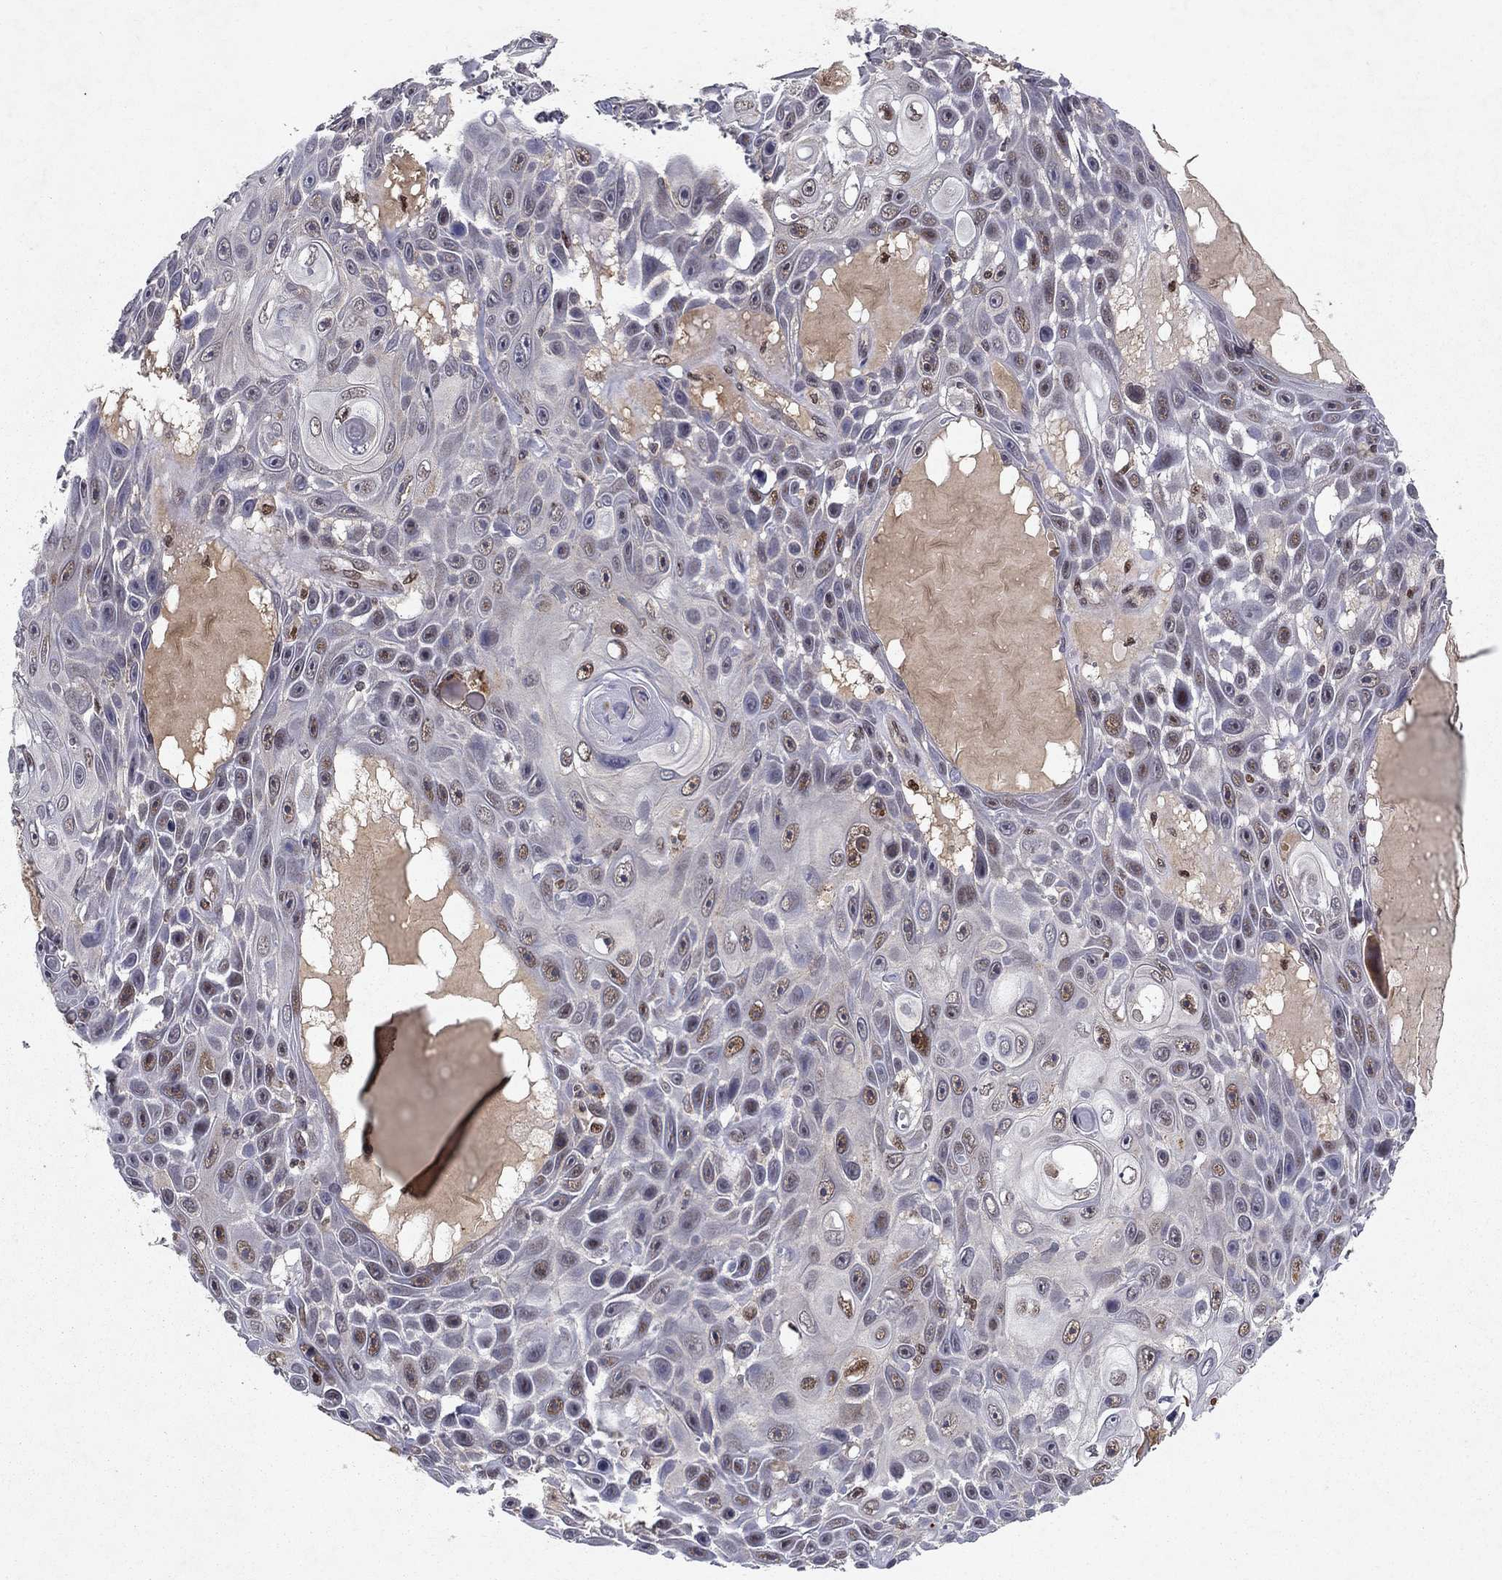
{"staining": {"intensity": "moderate", "quantity": "<25%", "location": "nuclear"}, "tissue": "skin cancer", "cell_type": "Tumor cells", "image_type": "cancer", "snomed": [{"axis": "morphology", "description": "Squamous cell carcinoma, NOS"}, {"axis": "topography", "description": "Skin"}], "caption": "Skin squamous cell carcinoma stained with immunohistochemistry (IHC) exhibits moderate nuclear staining in approximately <25% of tumor cells.", "gene": "CRTC1", "patient": {"sex": "male", "age": 82}}